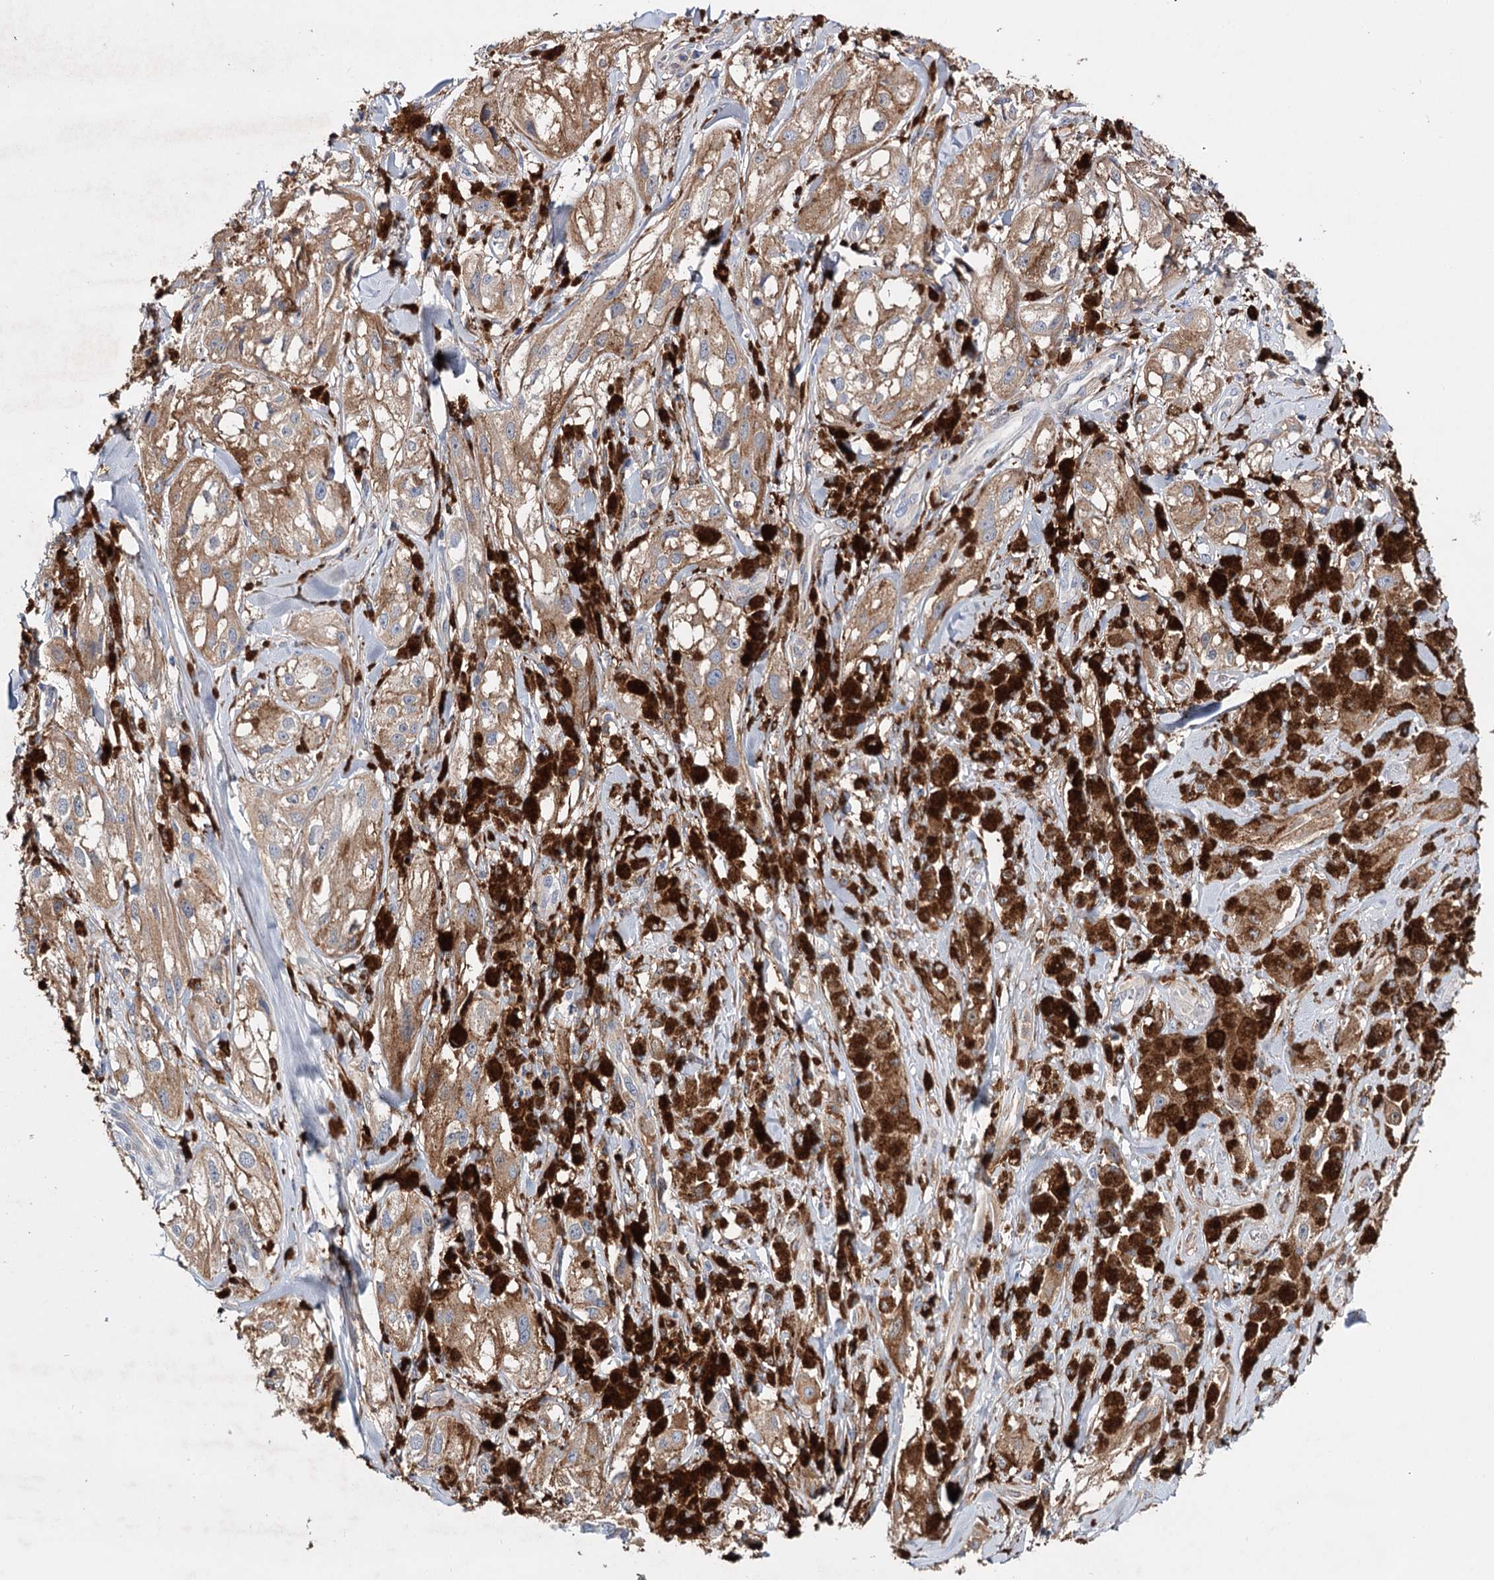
{"staining": {"intensity": "moderate", "quantity": ">75%", "location": "cytoplasmic/membranous"}, "tissue": "melanoma", "cell_type": "Tumor cells", "image_type": "cancer", "snomed": [{"axis": "morphology", "description": "Malignant melanoma, NOS"}, {"axis": "topography", "description": "Skin"}], "caption": "Melanoma tissue exhibits moderate cytoplasmic/membranous expression in about >75% of tumor cells", "gene": "CFAP46", "patient": {"sex": "male", "age": 88}}